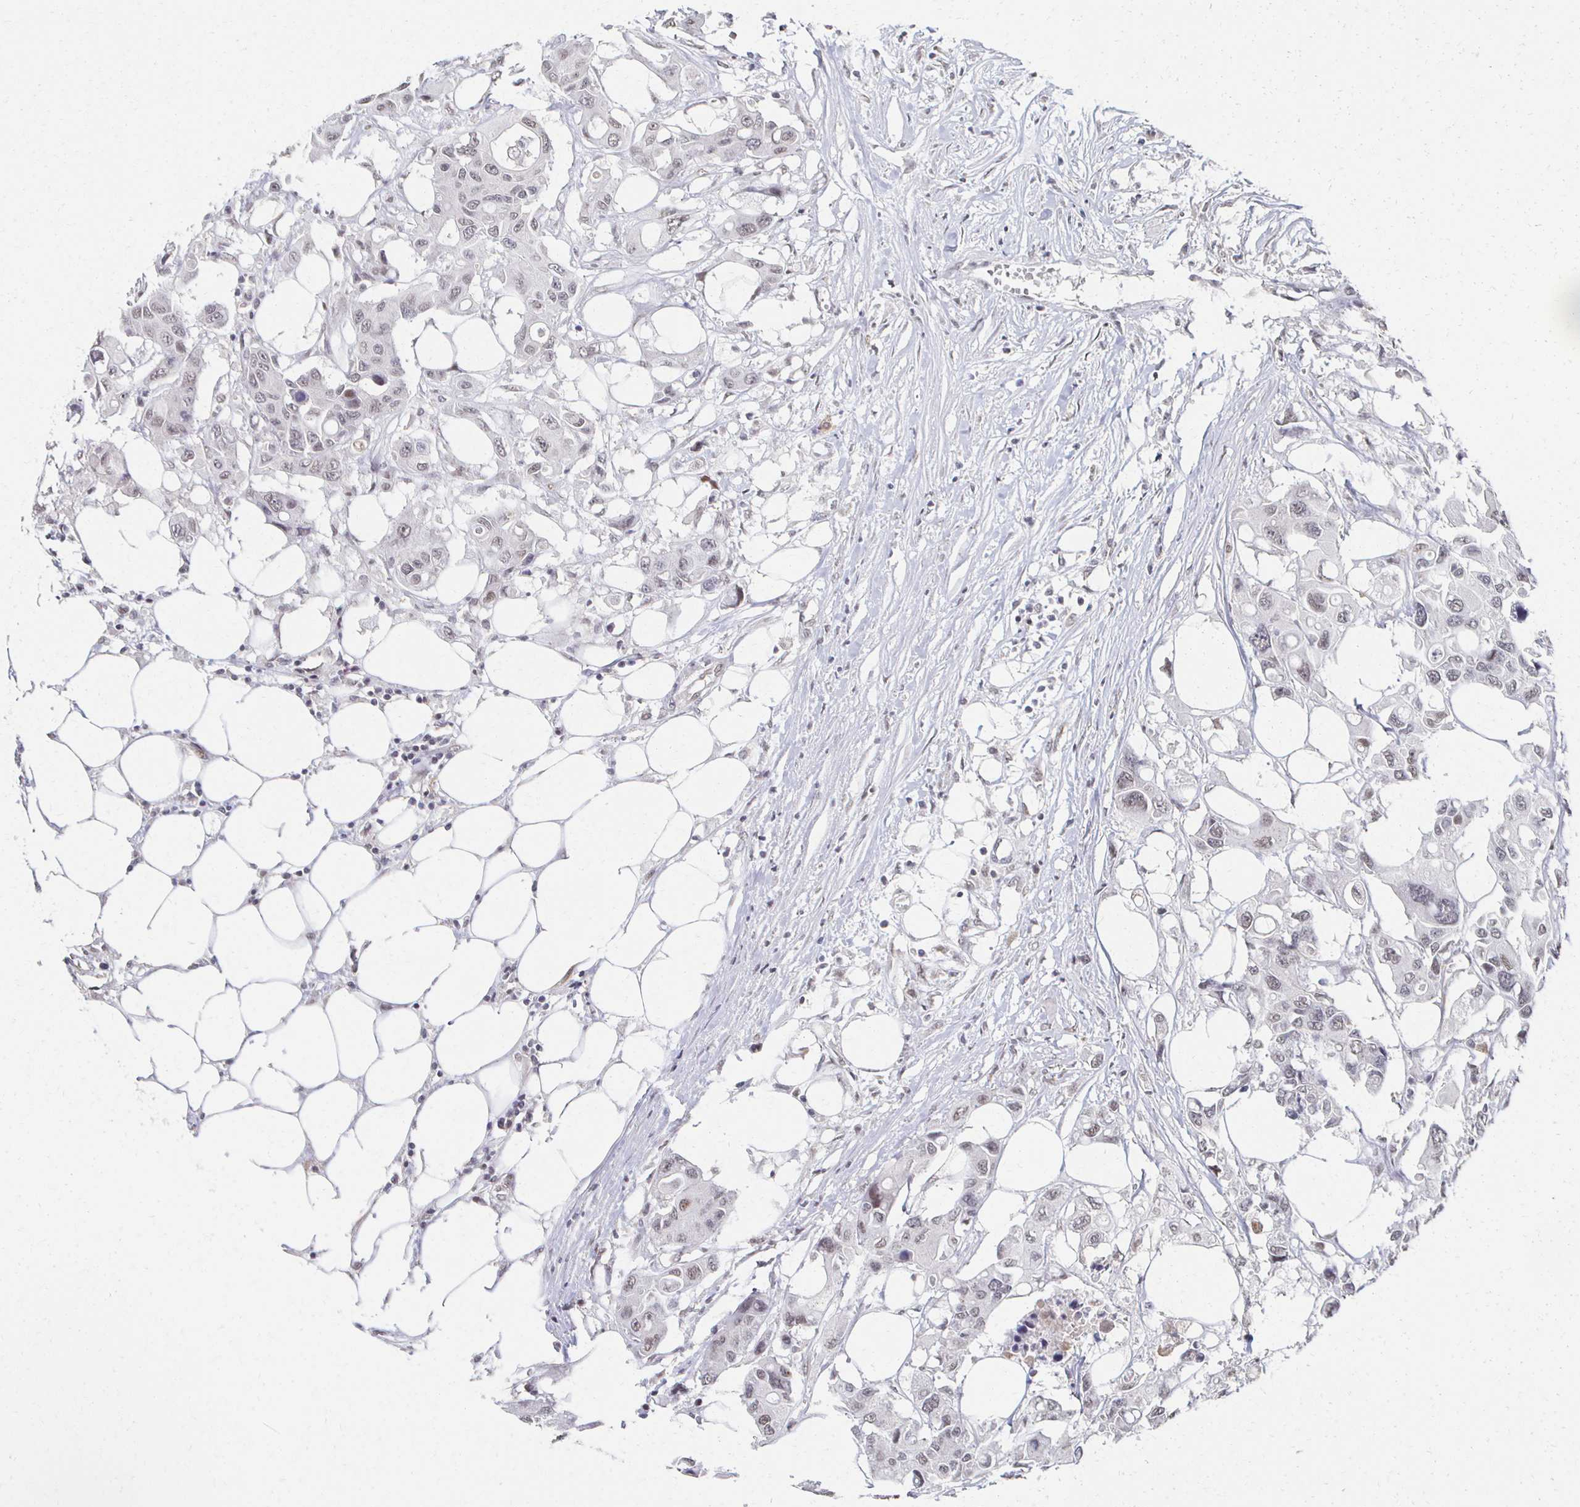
{"staining": {"intensity": "weak", "quantity": "25%-75%", "location": "nuclear"}, "tissue": "colorectal cancer", "cell_type": "Tumor cells", "image_type": "cancer", "snomed": [{"axis": "morphology", "description": "Adenocarcinoma, NOS"}, {"axis": "topography", "description": "Colon"}], "caption": "Colorectal adenocarcinoma was stained to show a protein in brown. There is low levels of weak nuclear expression in approximately 25%-75% of tumor cells.", "gene": "DAB1", "patient": {"sex": "male", "age": 77}}